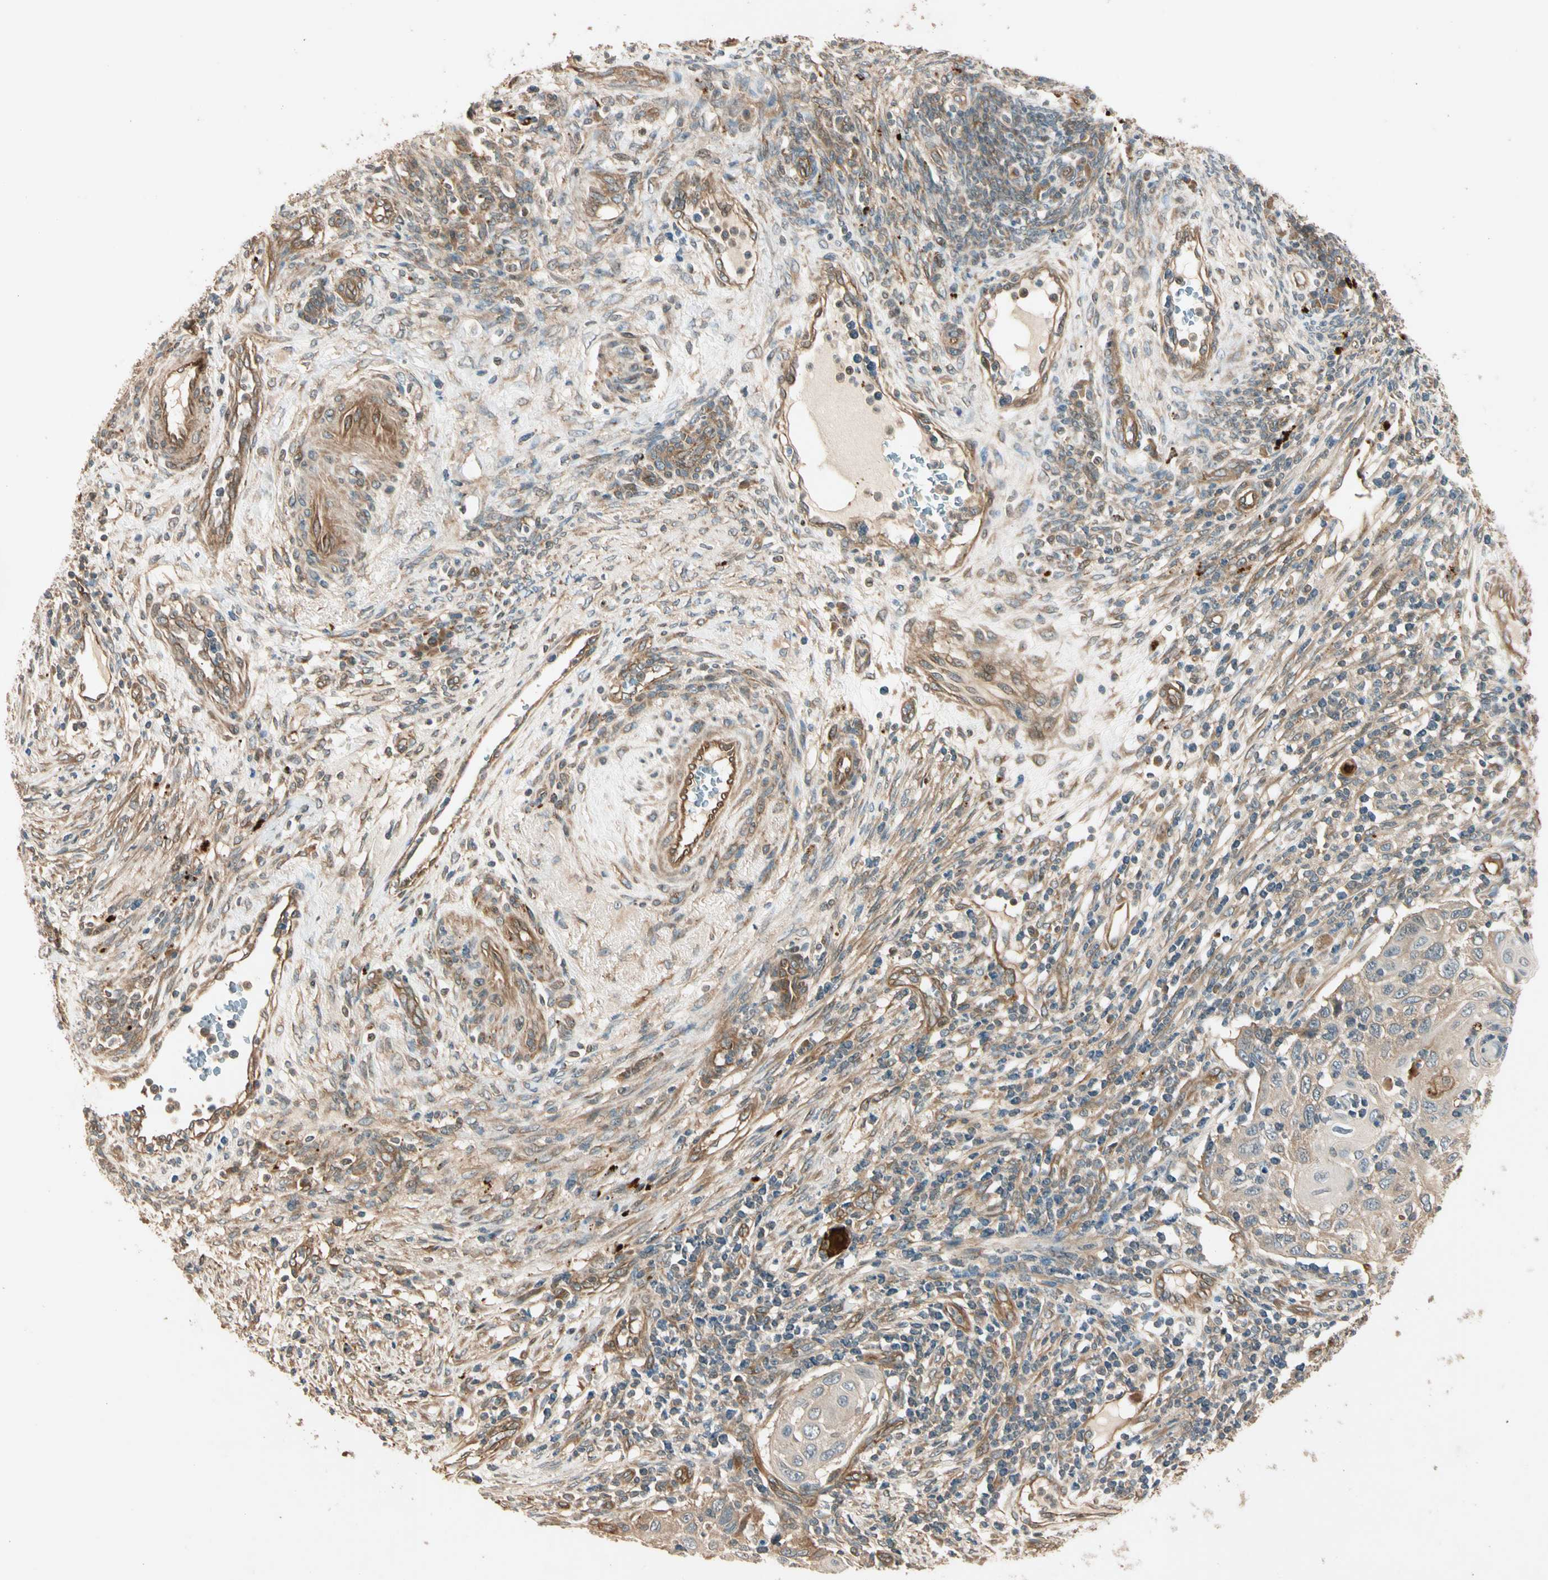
{"staining": {"intensity": "weak", "quantity": ">75%", "location": "cytoplasmic/membranous"}, "tissue": "cervical cancer", "cell_type": "Tumor cells", "image_type": "cancer", "snomed": [{"axis": "morphology", "description": "Squamous cell carcinoma, NOS"}, {"axis": "topography", "description": "Cervix"}], "caption": "Protein positivity by IHC exhibits weak cytoplasmic/membranous staining in approximately >75% of tumor cells in cervical squamous cell carcinoma. (brown staining indicates protein expression, while blue staining denotes nuclei).", "gene": "ROCK2", "patient": {"sex": "female", "age": 70}}